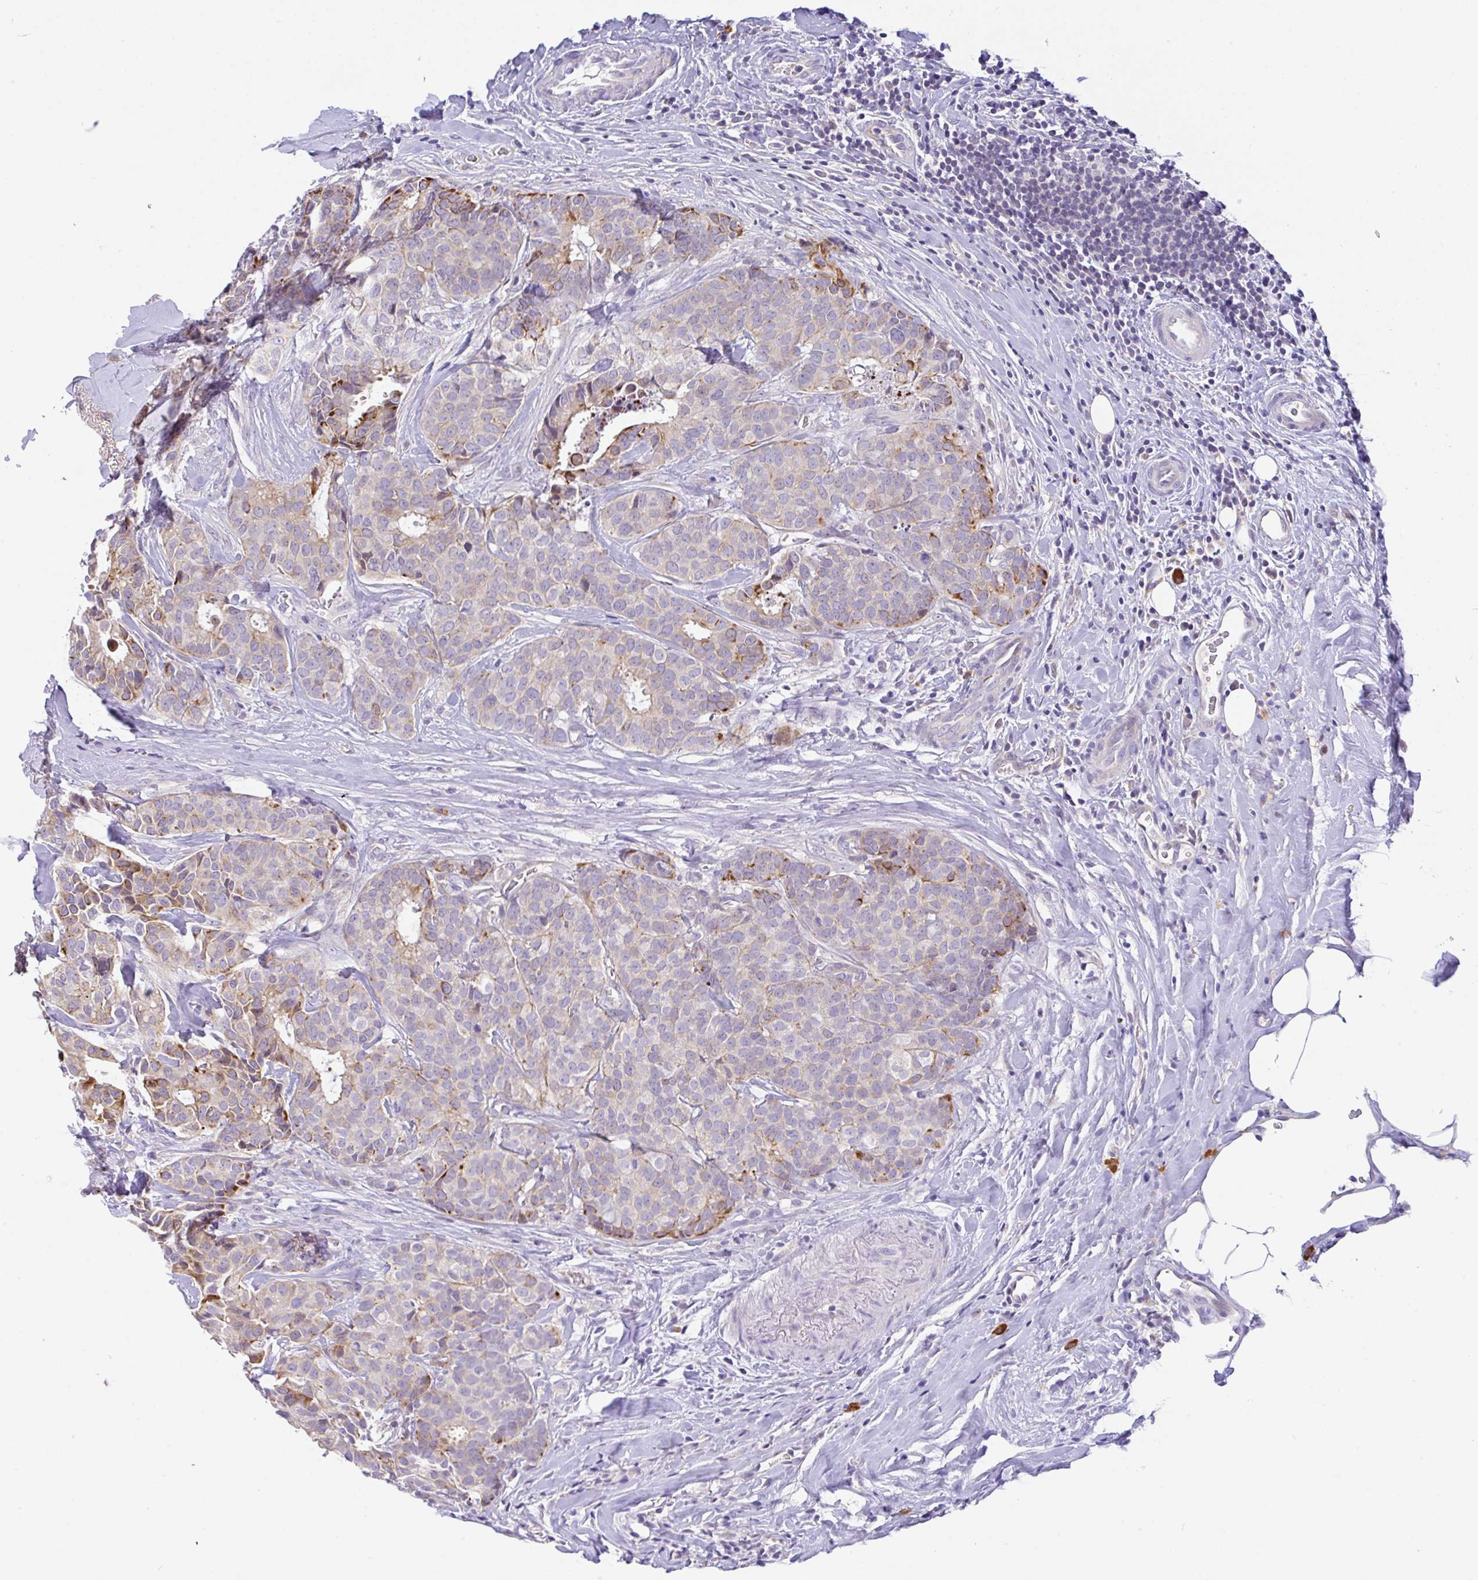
{"staining": {"intensity": "moderate", "quantity": "<25%", "location": "cytoplasmic/membranous"}, "tissue": "breast cancer", "cell_type": "Tumor cells", "image_type": "cancer", "snomed": [{"axis": "morphology", "description": "Duct carcinoma"}, {"axis": "topography", "description": "Breast"}], "caption": "Protein expression by immunohistochemistry exhibits moderate cytoplasmic/membranous expression in about <25% of tumor cells in invasive ductal carcinoma (breast). Immunohistochemistry (ihc) stains the protein of interest in brown and the nuclei are stained blue.", "gene": "EPN3", "patient": {"sex": "female", "age": 84}}